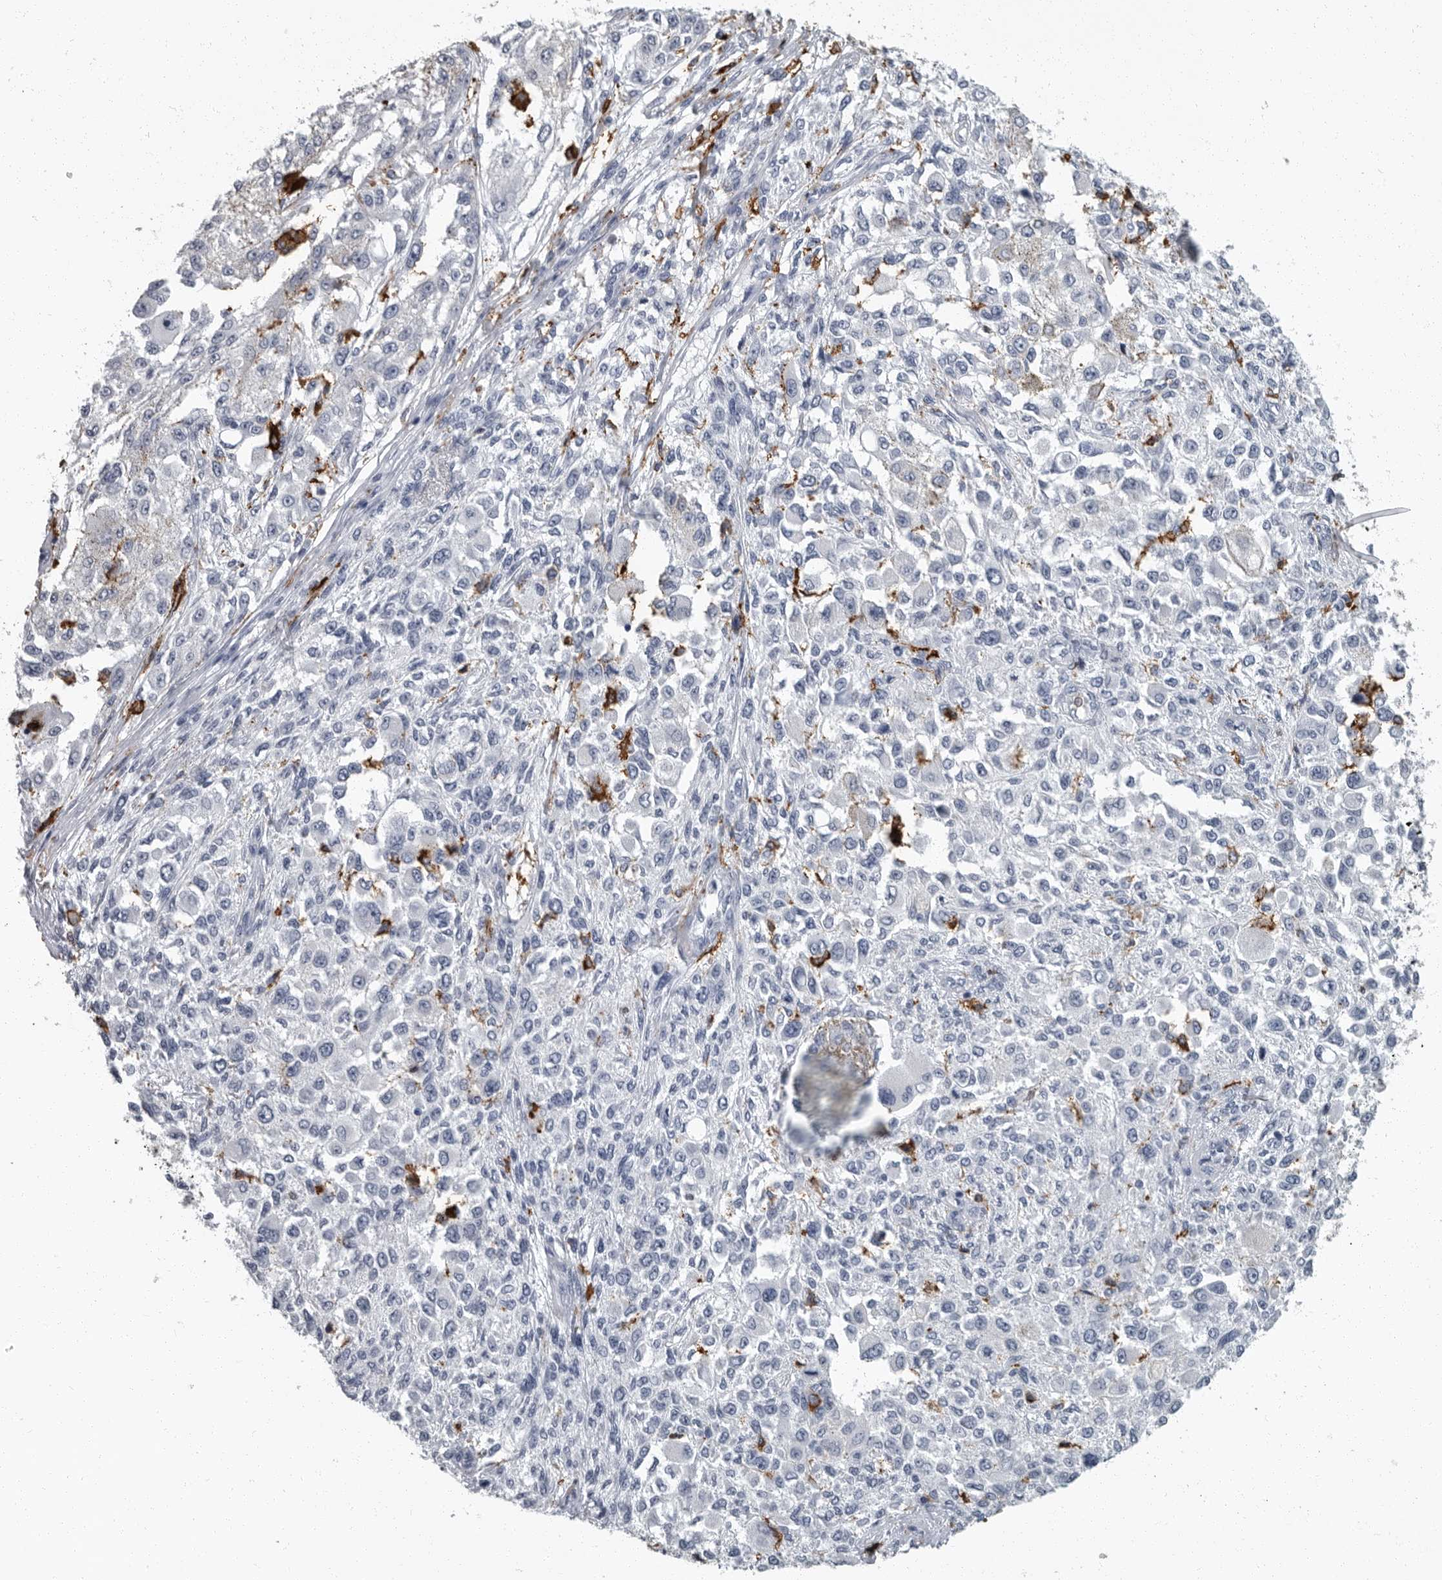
{"staining": {"intensity": "negative", "quantity": "none", "location": "none"}, "tissue": "melanoma", "cell_type": "Tumor cells", "image_type": "cancer", "snomed": [{"axis": "morphology", "description": "Necrosis, NOS"}, {"axis": "morphology", "description": "Malignant melanoma, NOS"}, {"axis": "topography", "description": "Skin"}], "caption": "Immunohistochemistry (IHC) image of neoplastic tissue: human malignant melanoma stained with DAB shows no significant protein staining in tumor cells.", "gene": "FCER1G", "patient": {"sex": "female", "age": 87}}